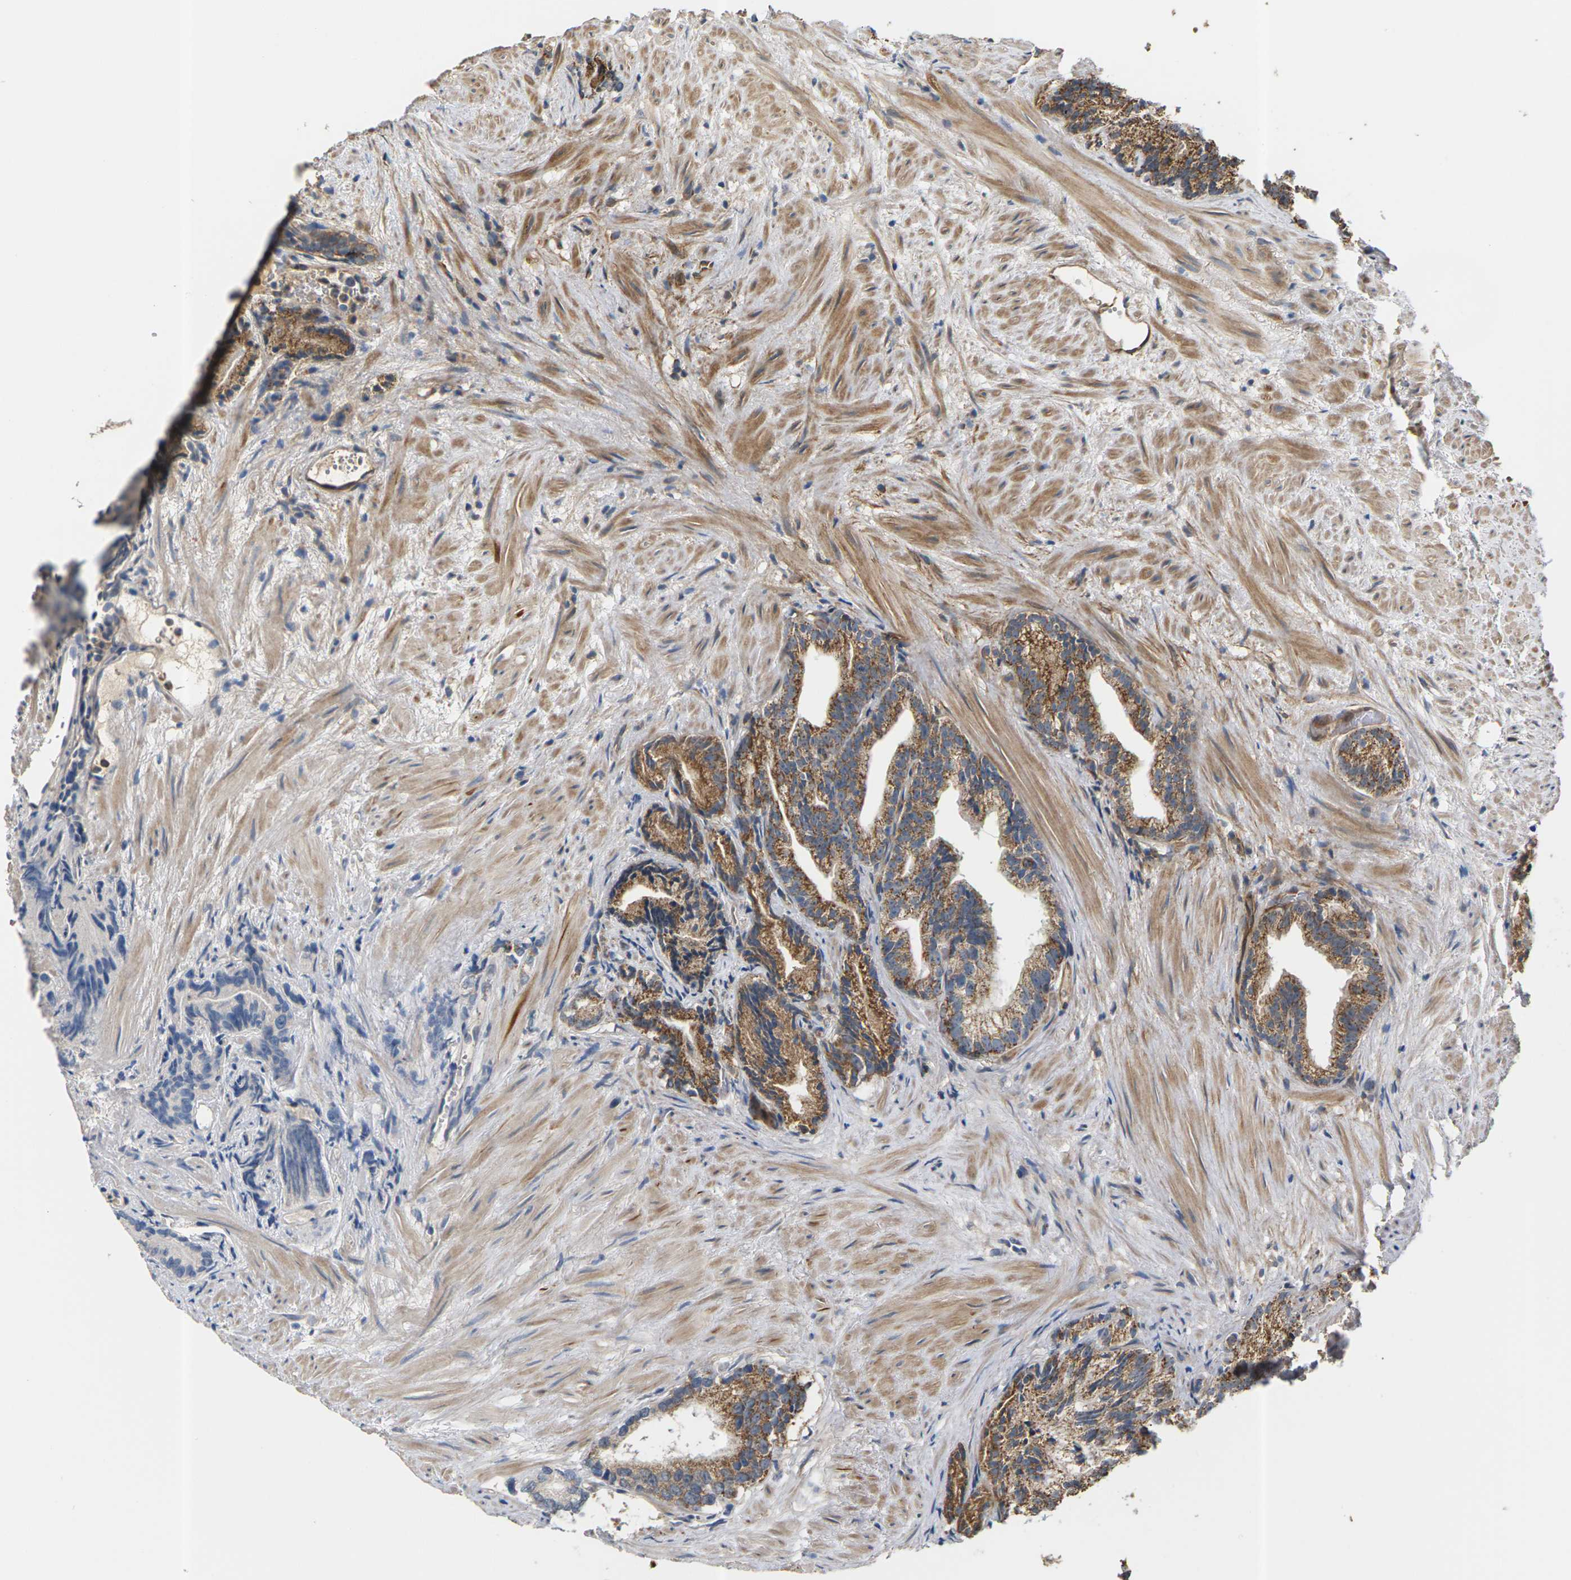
{"staining": {"intensity": "moderate", "quantity": ">75%", "location": "cytoplasmic/membranous"}, "tissue": "prostate cancer", "cell_type": "Tumor cells", "image_type": "cancer", "snomed": [{"axis": "morphology", "description": "Adenocarcinoma, Low grade"}, {"axis": "topography", "description": "Prostate"}], "caption": "Human prostate low-grade adenocarcinoma stained with a protein marker shows moderate staining in tumor cells.", "gene": "PCDHB4", "patient": {"sex": "male", "age": 89}}